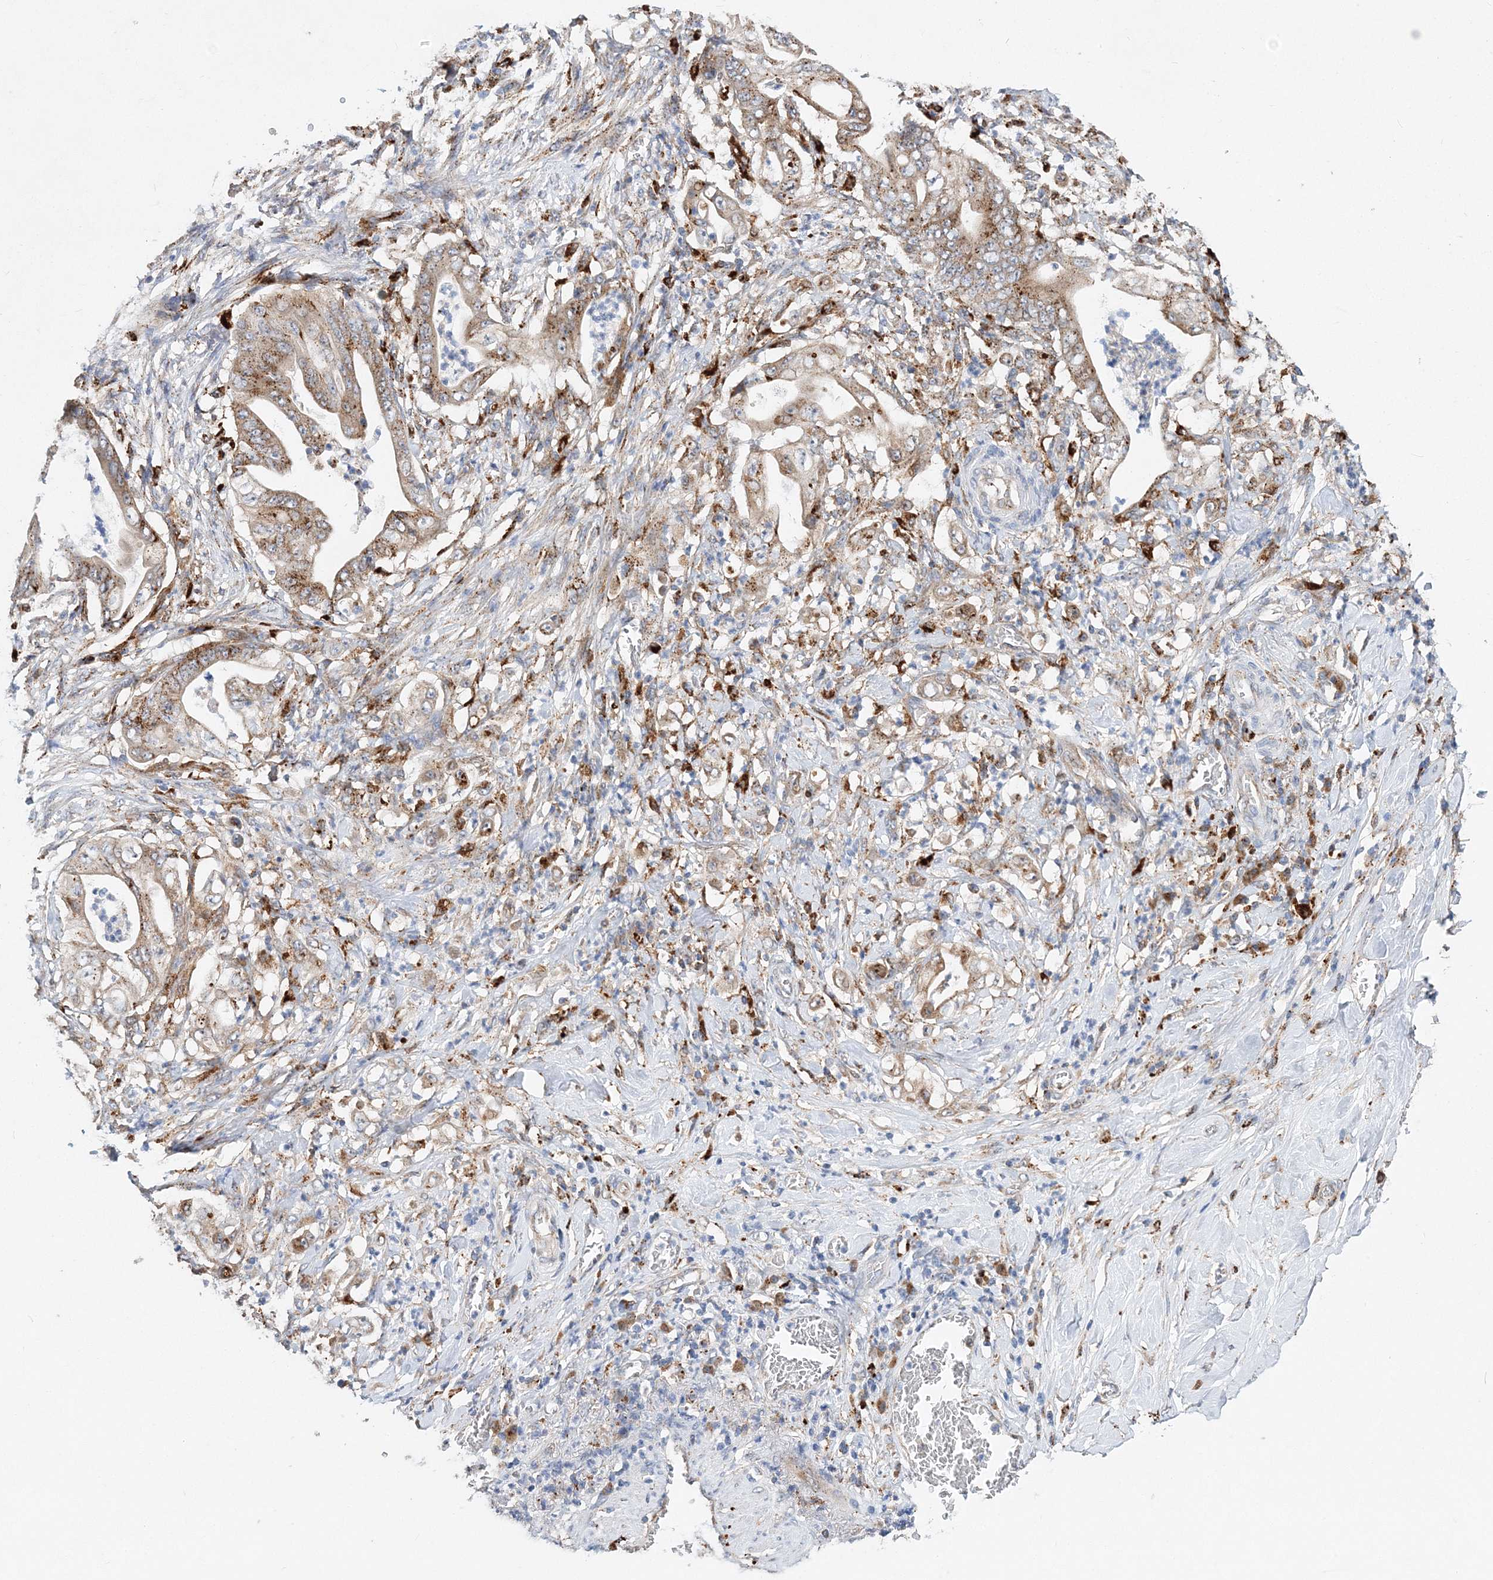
{"staining": {"intensity": "moderate", "quantity": ">75%", "location": "cytoplasmic/membranous"}, "tissue": "stomach cancer", "cell_type": "Tumor cells", "image_type": "cancer", "snomed": [{"axis": "morphology", "description": "Adenocarcinoma, NOS"}, {"axis": "topography", "description": "Stomach"}], "caption": "A histopathology image of human stomach adenocarcinoma stained for a protein exhibits moderate cytoplasmic/membranous brown staining in tumor cells. The staining was performed using DAB (3,3'-diaminobenzidine), with brown indicating positive protein expression. Nuclei are stained blue with hematoxylin.", "gene": "C3orf38", "patient": {"sex": "female", "age": 73}}